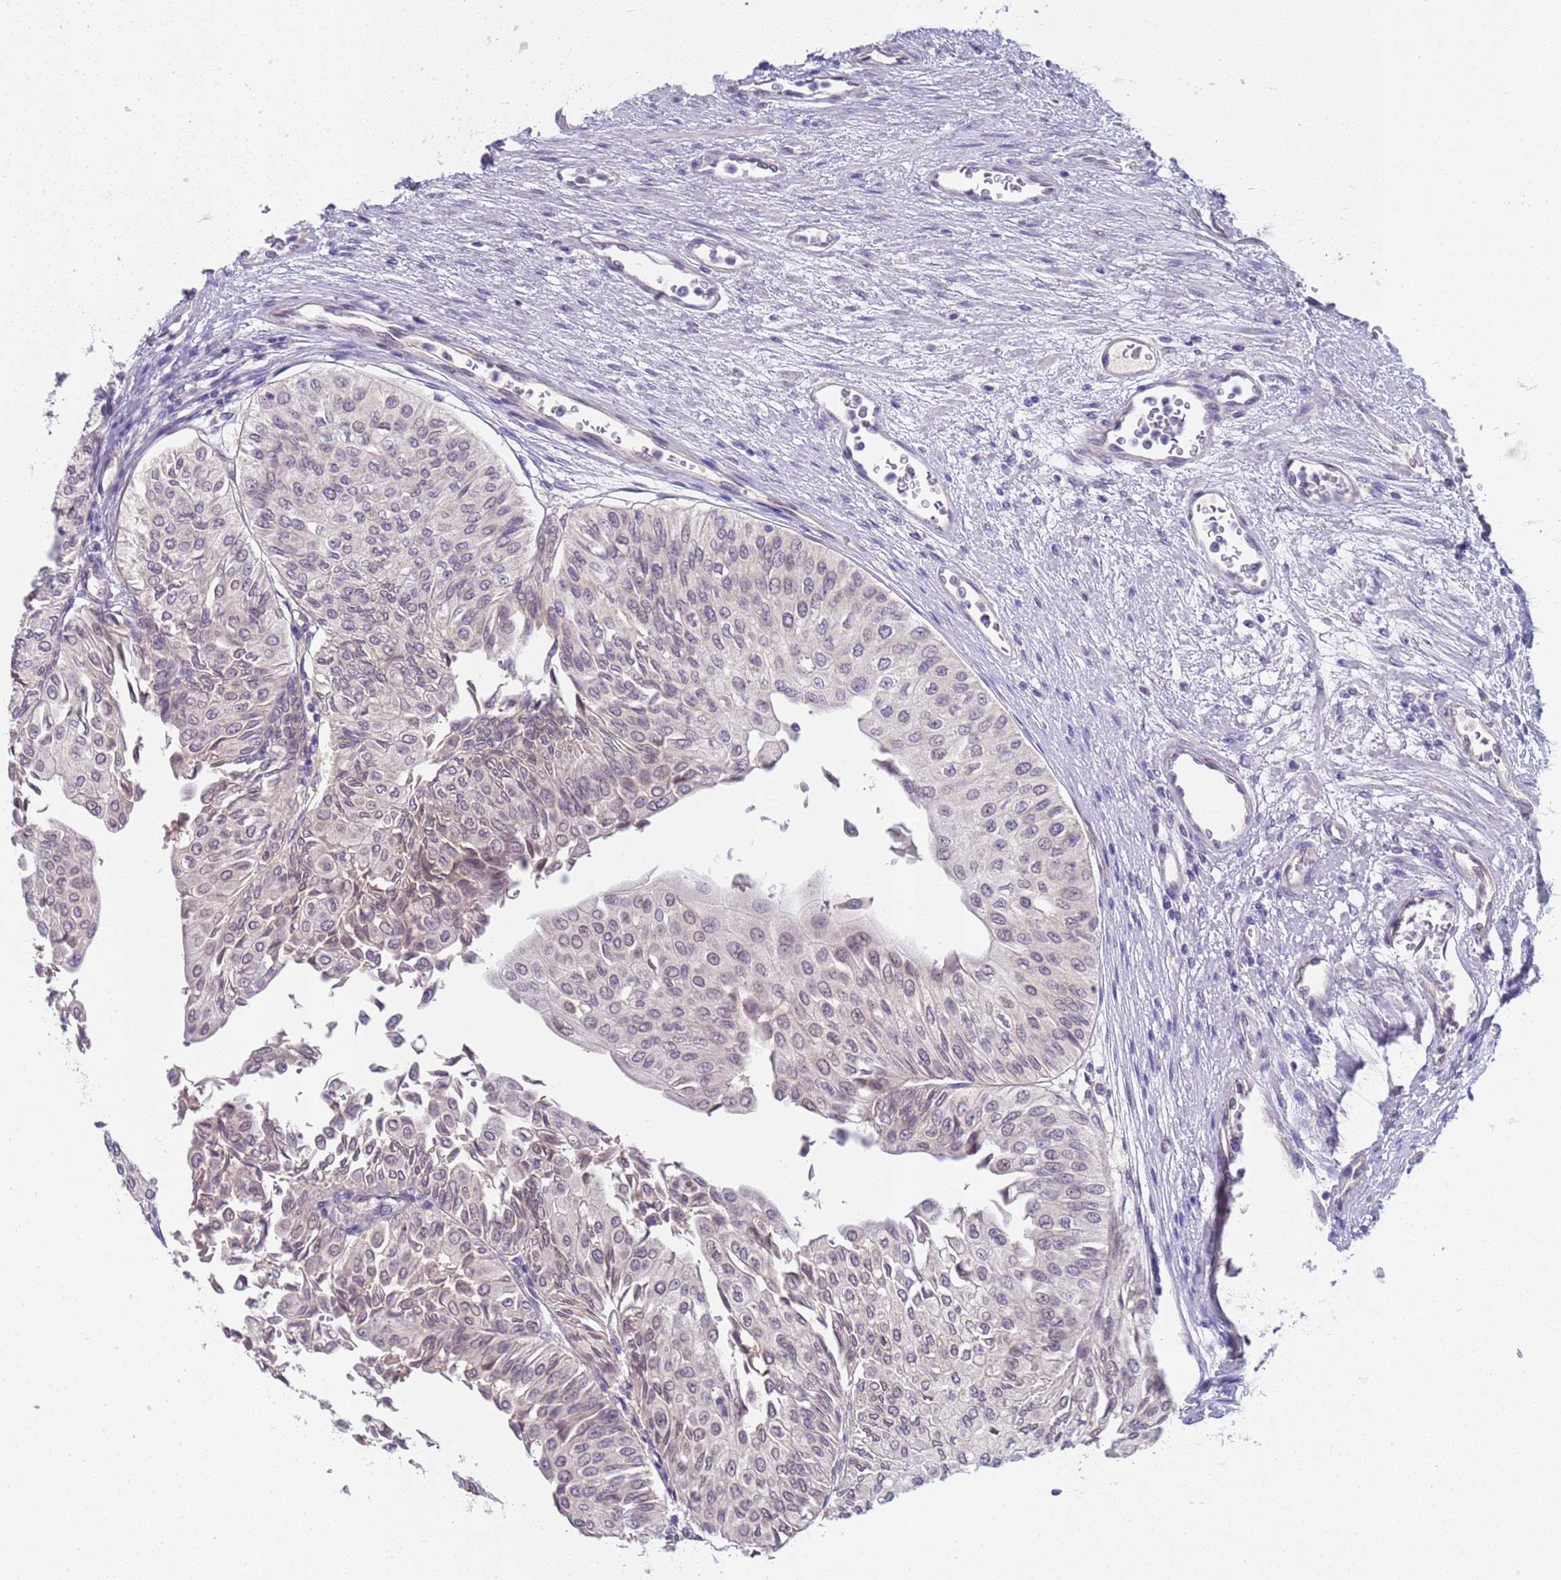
{"staining": {"intensity": "negative", "quantity": "none", "location": "none"}, "tissue": "urothelial cancer", "cell_type": "Tumor cells", "image_type": "cancer", "snomed": [{"axis": "morphology", "description": "Urothelial carcinoma, Low grade"}, {"axis": "topography", "description": "Urinary bladder"}], "caption": "Immunohistochemistry (IHC) photomicrograph of neoplastic tissue: urothelial cancer stained with DAB reveals no significant protein expression in tumor cells. (Stains: DAB (3,3'-diaminobenzidine) IHC with hematoxylin counter stain, Microscopy: brightfield microscopy at high magnification).", "gene": "TRMT10A", "patient": {"sex": "male", "age": 67}}